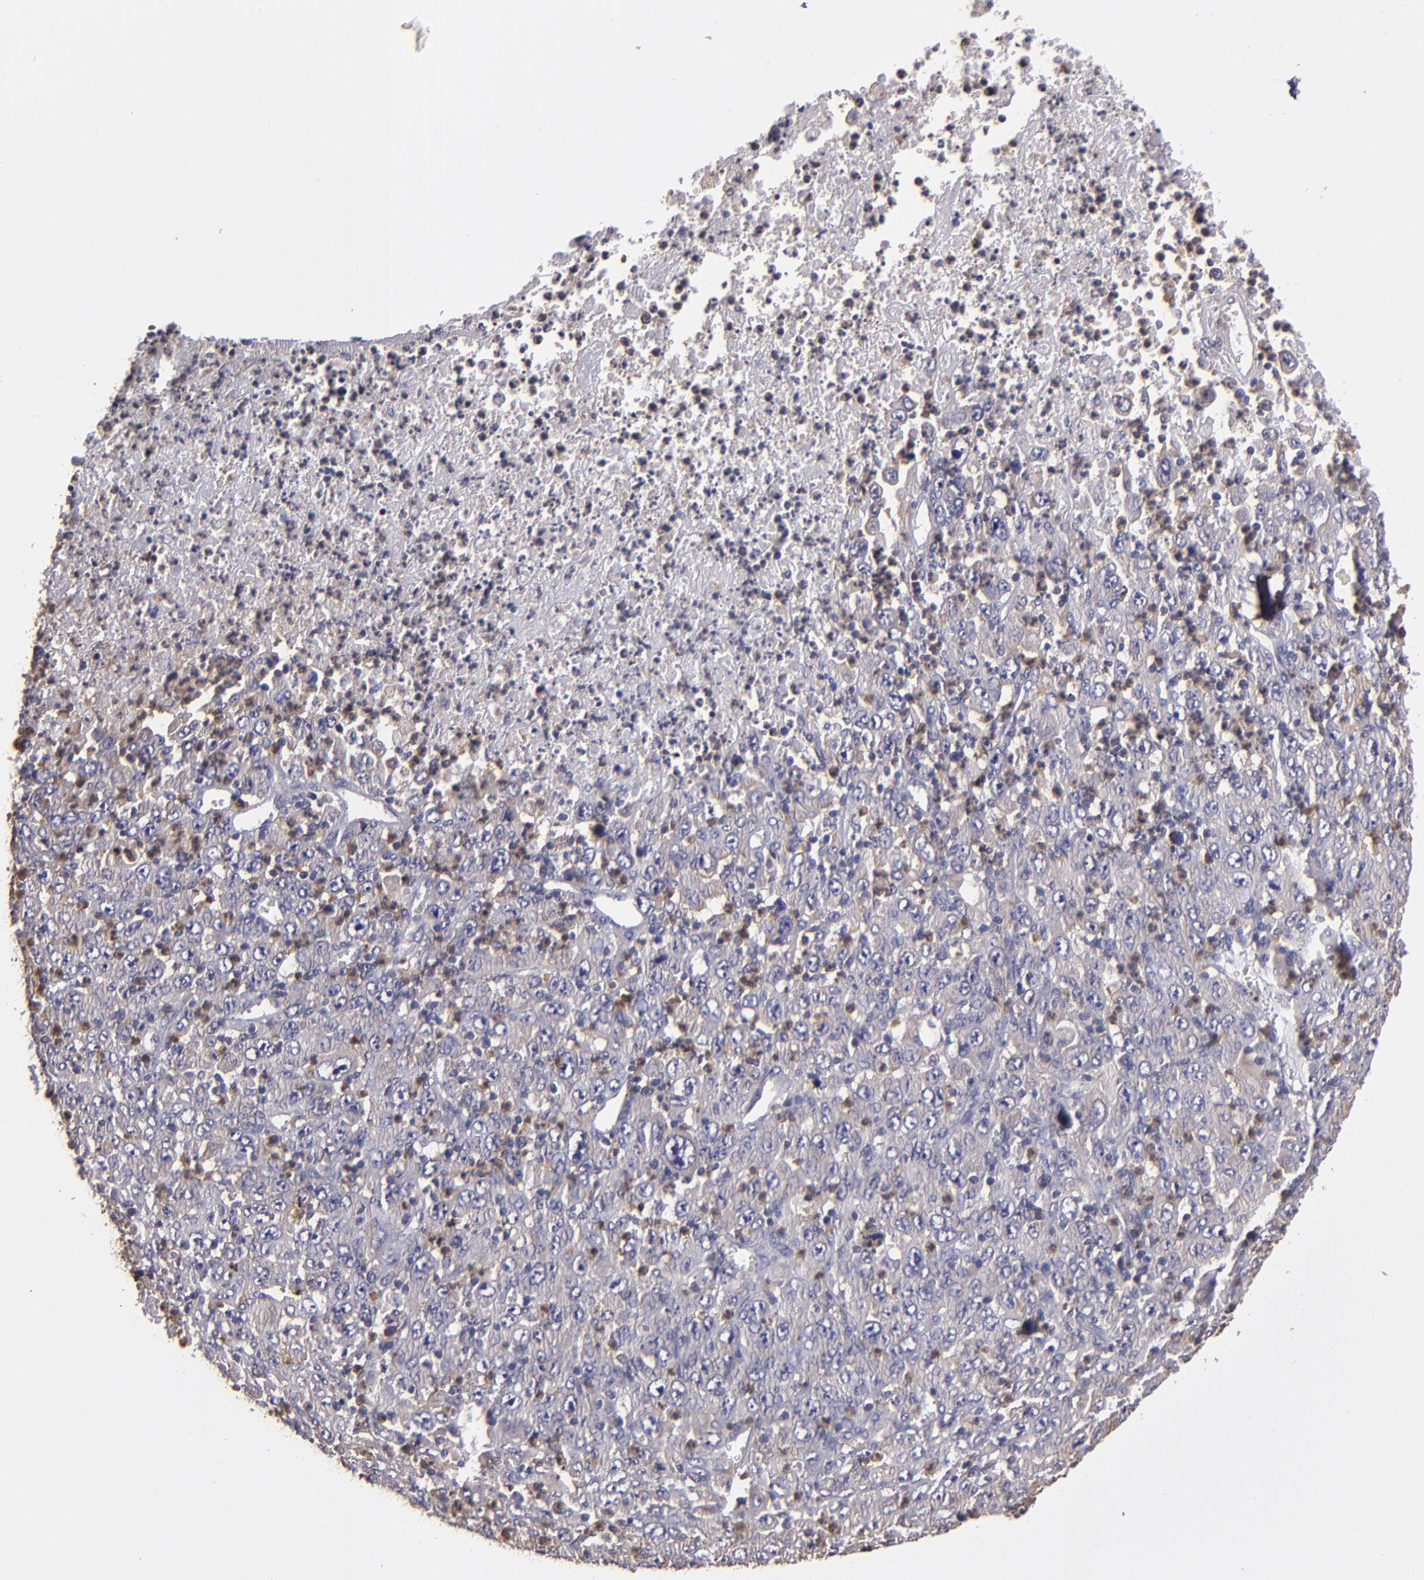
{"staining": {"intensity": "moderate", "quantity": "25%-75%", "location": "cytoplasmic/membranous"}, "tissue": "melanoma", "cell_type": "Tumor cells", "image_type": "cancer", "snomed": [{"axis": "morphology", "description": "Malignant melanoma, Metastatic site"}, {"axis": "topography", "description": "Skin"}], "caption": "About 25%-75% of tumor cells in human malignant melanoma (metastatic site) reveal moderate cytoplasmic/membranous protein staining as visualized by brown immunohistochemical staining.", "gene": "CARS1", "patient": {"sex": "female", "age": 56}}